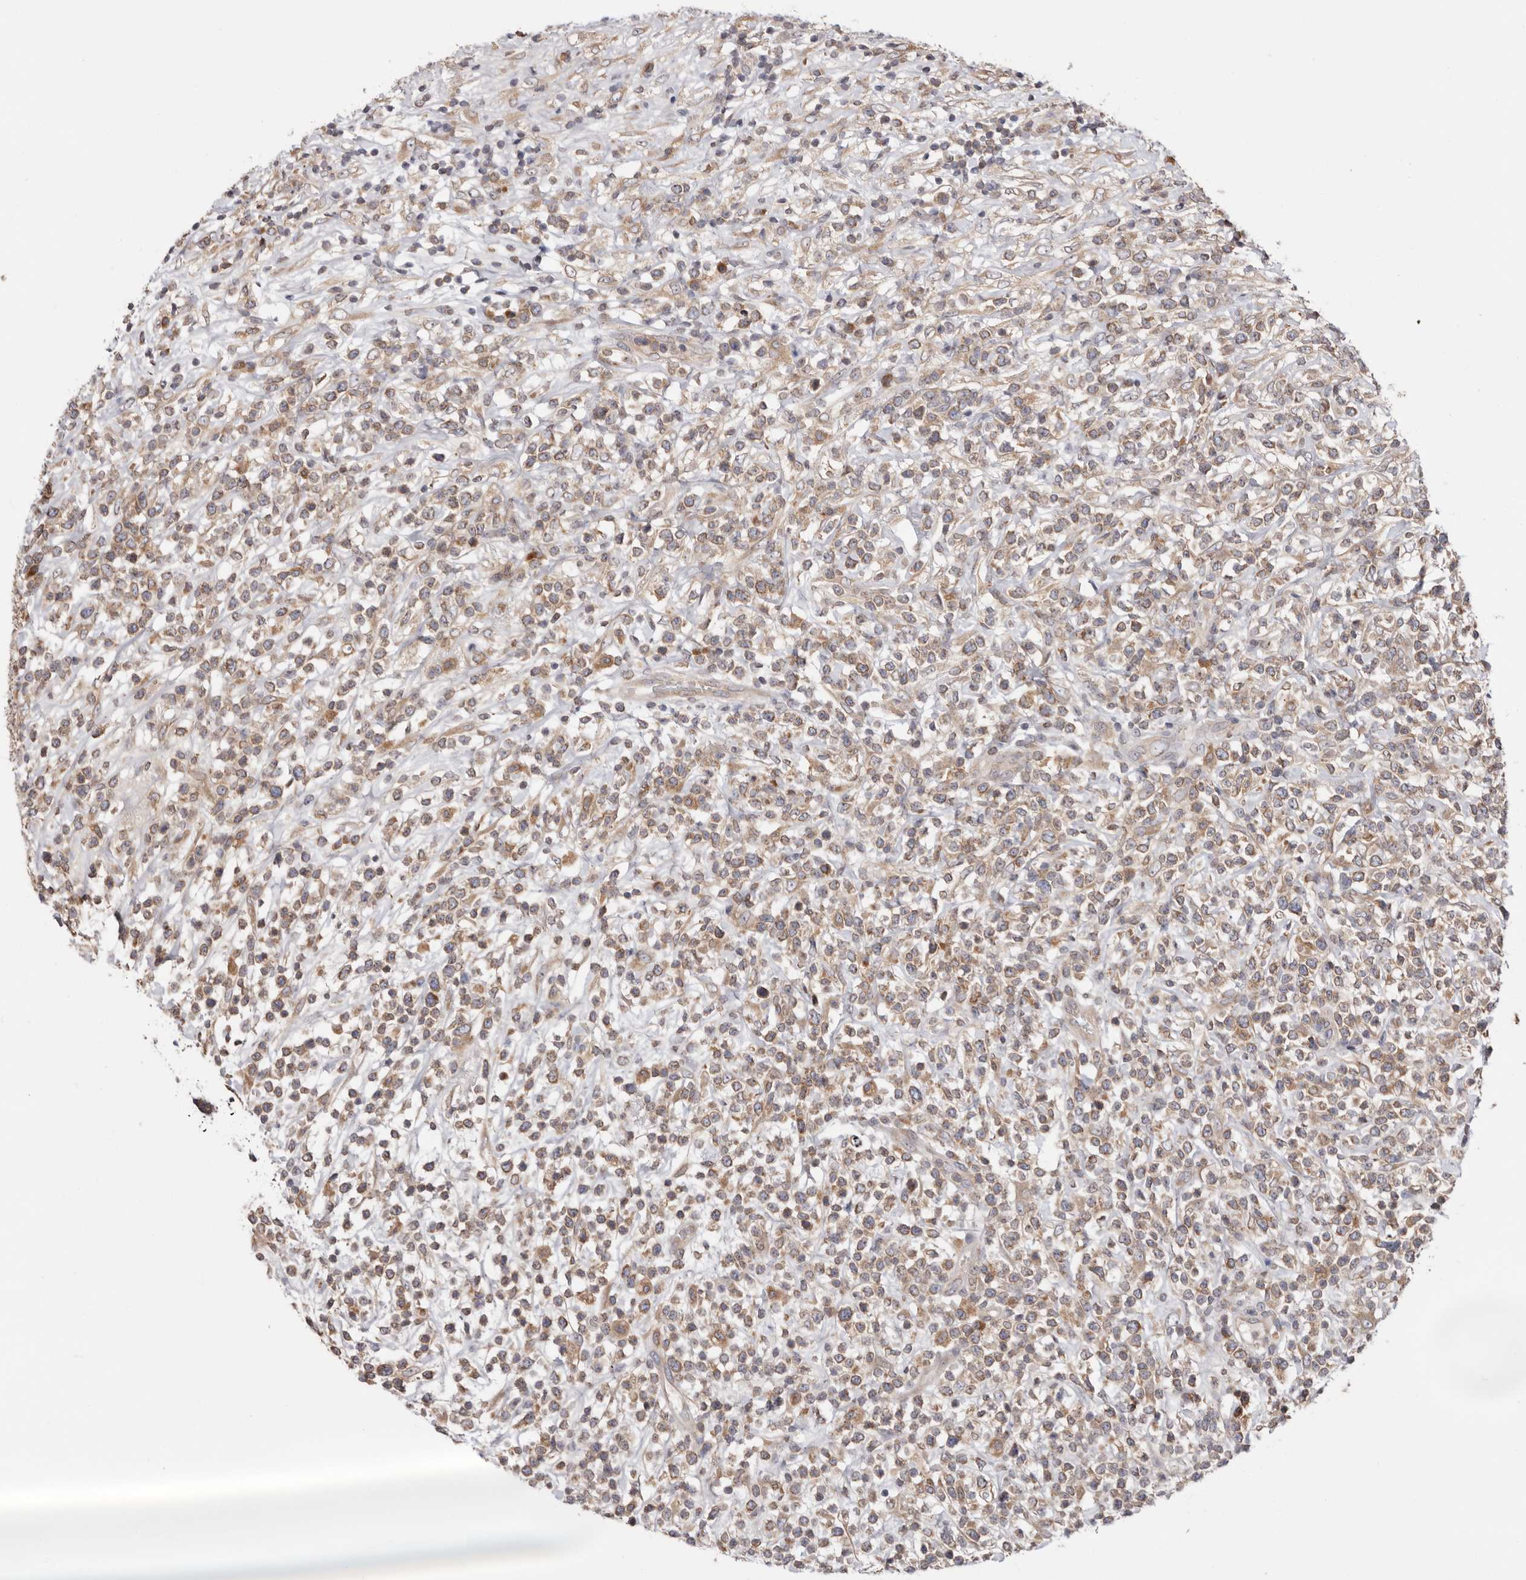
{"staining": {"intensity": "weak", "quantity": ">75%", "location": "cytoplasmic/membranous"}, "tissue": "lymphoma", "cell_type": "Tumor cells", "image_type": "cancer", "snomed": [{"axis": "morphology", "description": "Malignant lymphoma, non-Hodgkin's type, High grade"}, {"axis": "topography", "description": "Colon"}], "caption": "Immunohistochemistry (IHC) micrograph of neoplastic tissue: lymphoma stained using immunohistochemistry shows low levels of weak protein expression localized specifically in the cytoplasmic/membranous of tumor cells, appearing as a cytoplasmic/membranous brown color.", "gene": "TMUB1", "patient": {"sex": "female", "age": 53}}